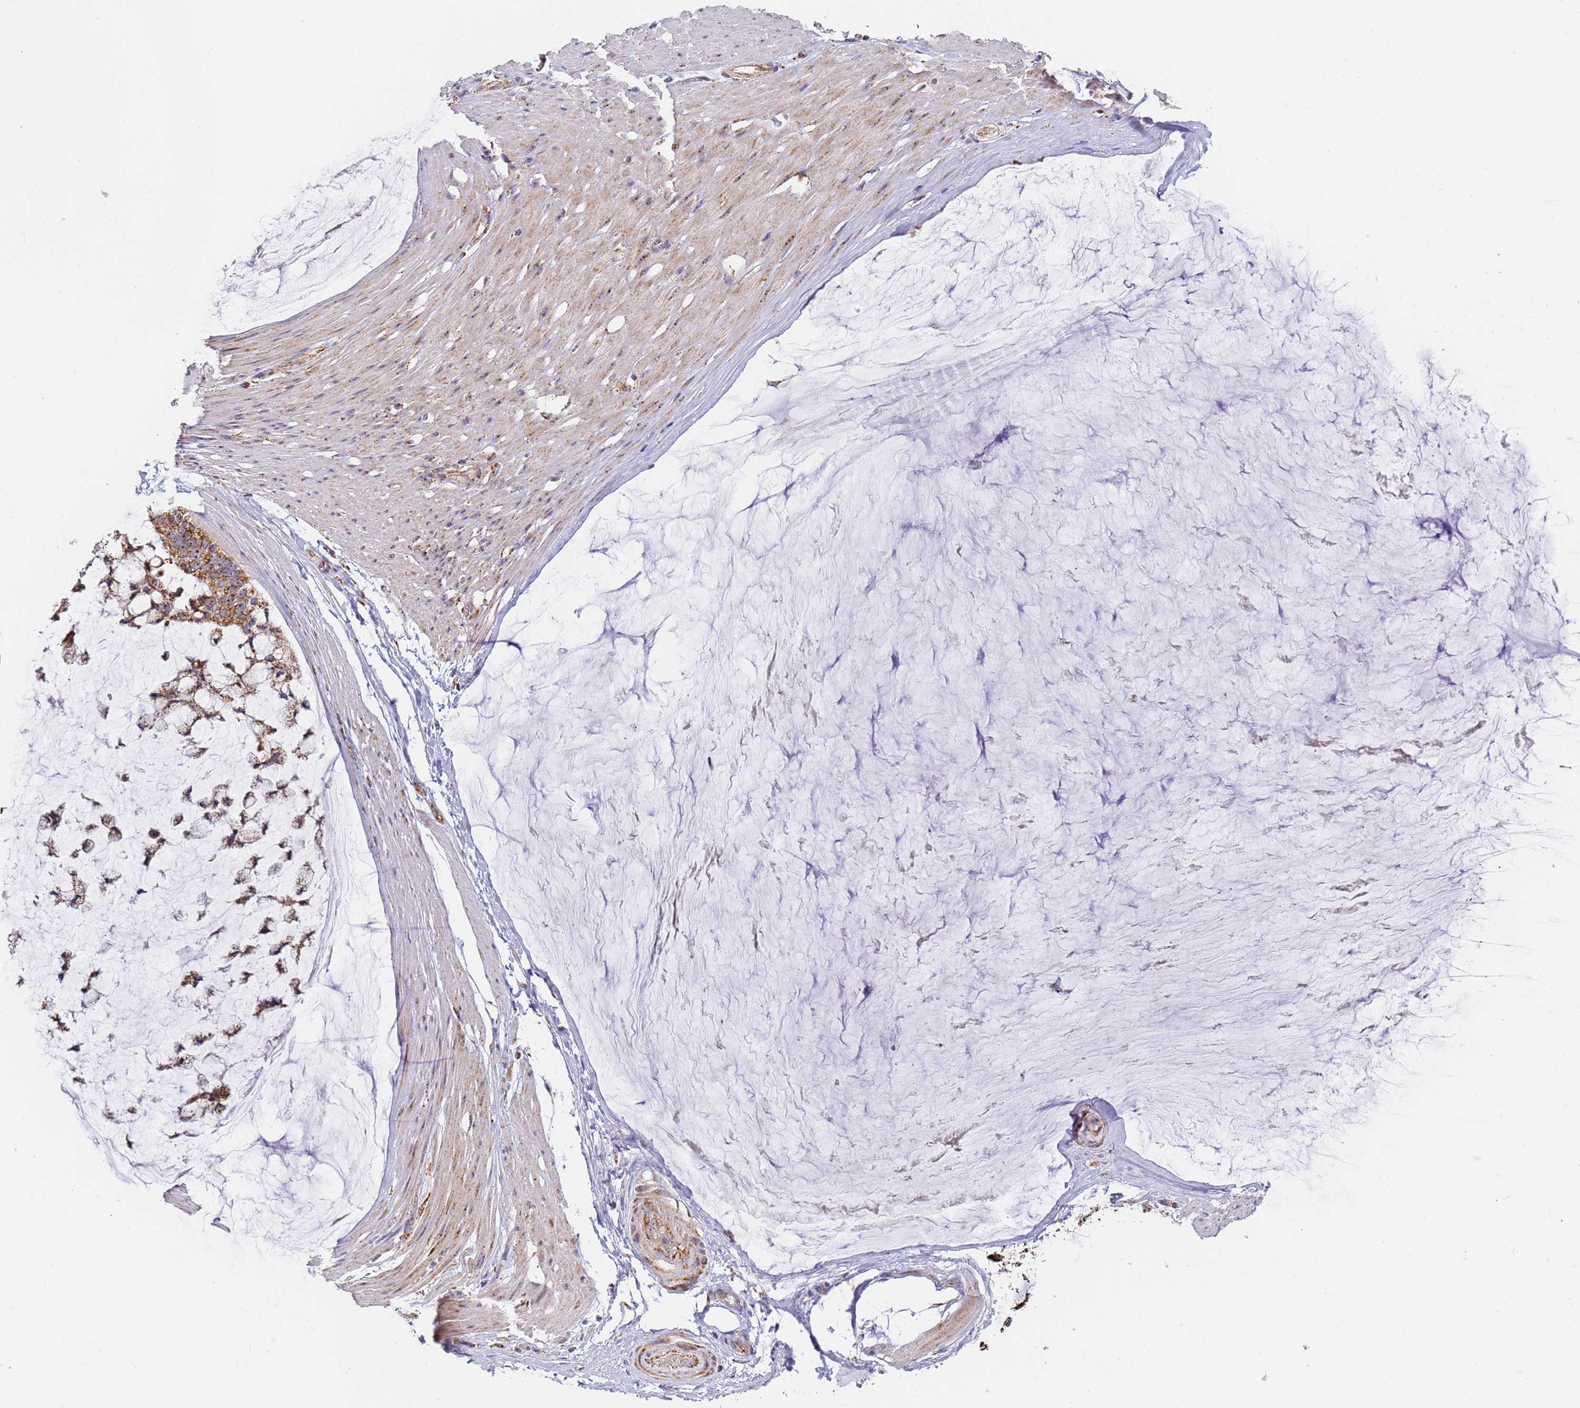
{"staining": {"intensity": "moderate", "quantity": ">75%", "location": "cytoplasmic/membranous"}, "tissue": "ovarian cancer", "cell_type": "Tumor cells", "image_type": "cancer", "snomed": [{"axis": "morphology", "description": "Cystadenocarcinoma, mucinous, NOS"}, {"axis": "topography", "description": "Ovary"}], "caption": "Moderate cytoplasmic/membranous protein staining is identified in about >75% of tumor cells in mucinous cystadenocarcinoma (ovarian).", "gene": "FRG2C", "patient": {"sex": "female", "age": 39}}